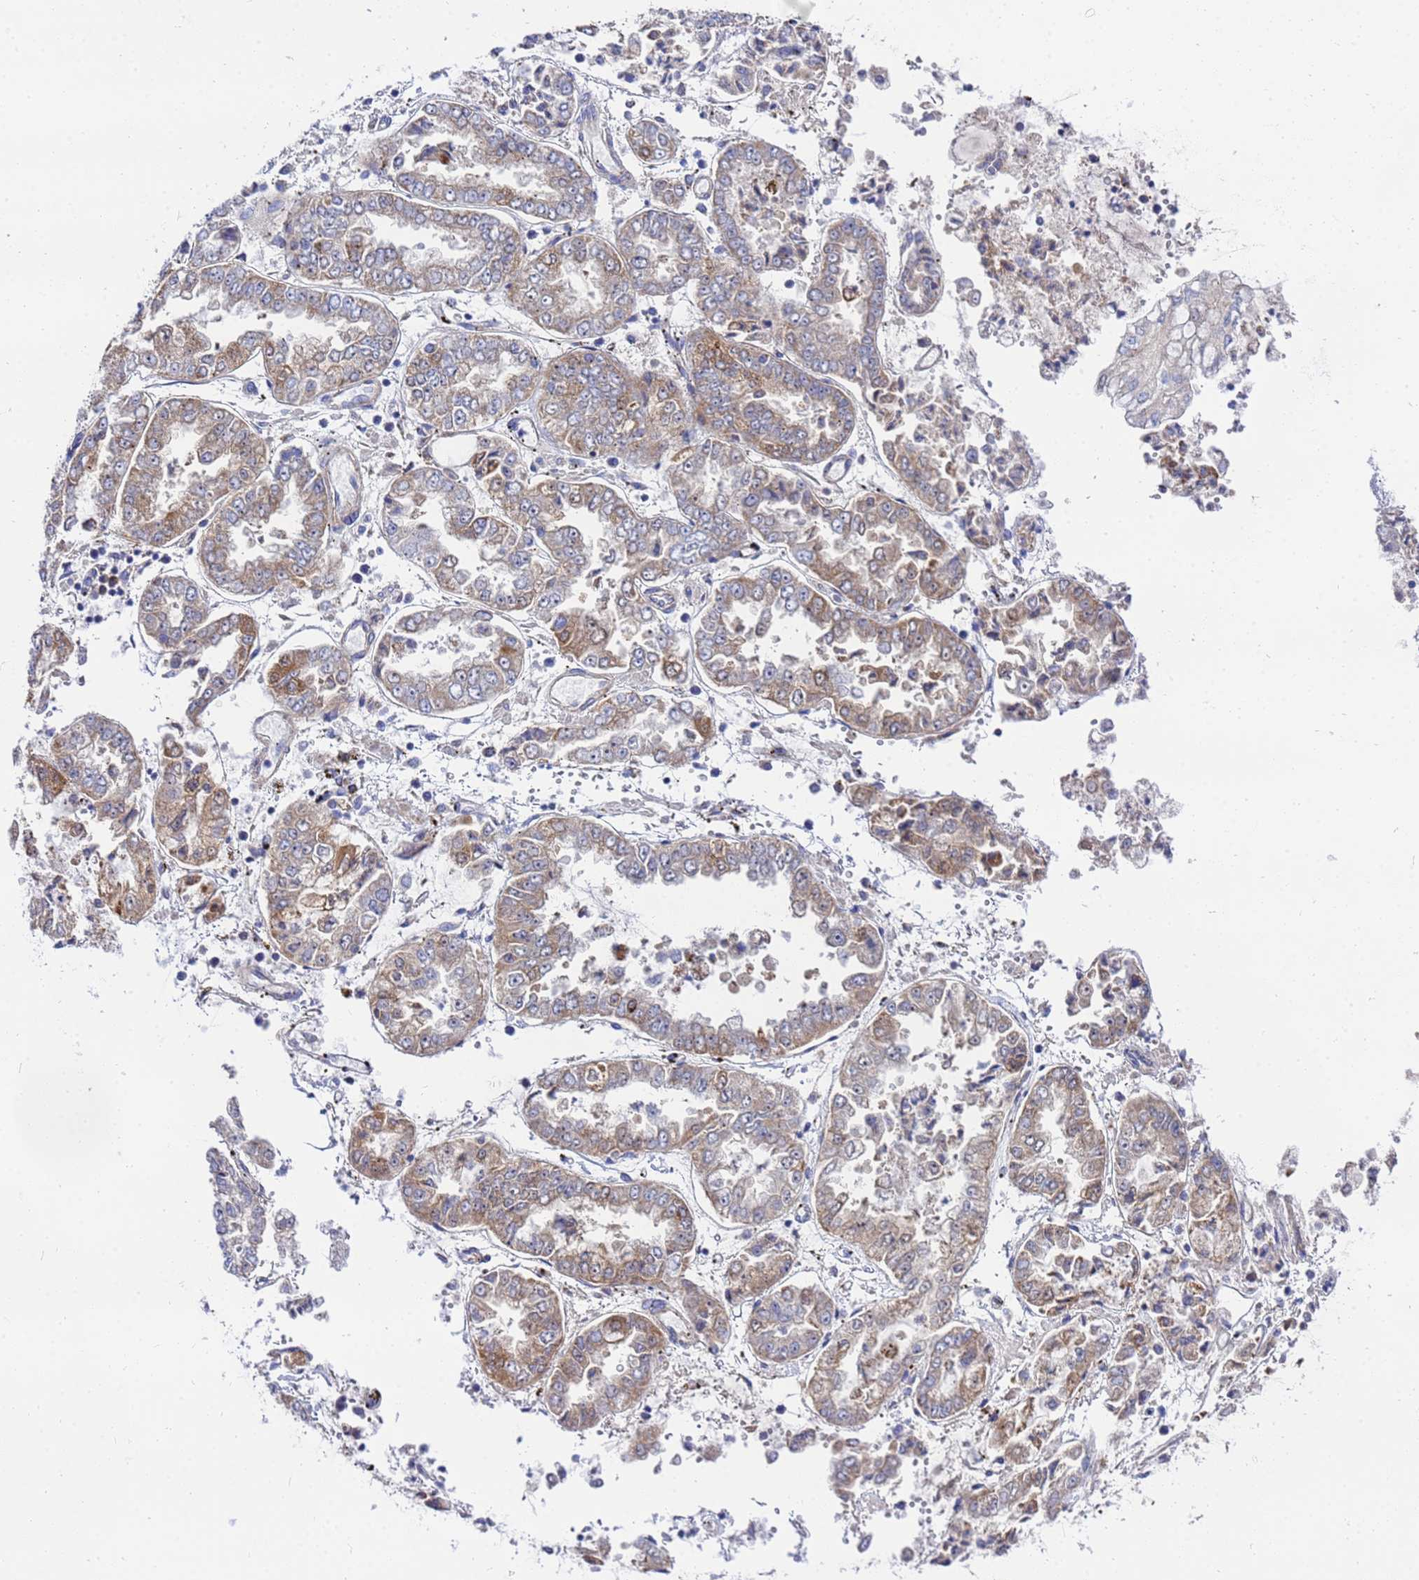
{"staining": {"intensity": "moderate", "quantity": "25%-75%", "location": "cytoplasmic/membranous"}, "tissue": "stomach cancer", "cell_type": "Tumor cells", "image_type": "cancer", "snomed": [{"axis": "morphology", "description": "Adenocarcinoma, NOS"}, {"axis": "topography", "description": "Stomach"}], "caption": "Stomach cancer (adenocarcinoma) was stained to show a protein in brown. There is medium levels of moderate cytoplasmic/membranous positivity in approximately 25%-75% of tumor cells.", "gene": "FAHD2A", "patient": {"sex": "male", "age": 76}}